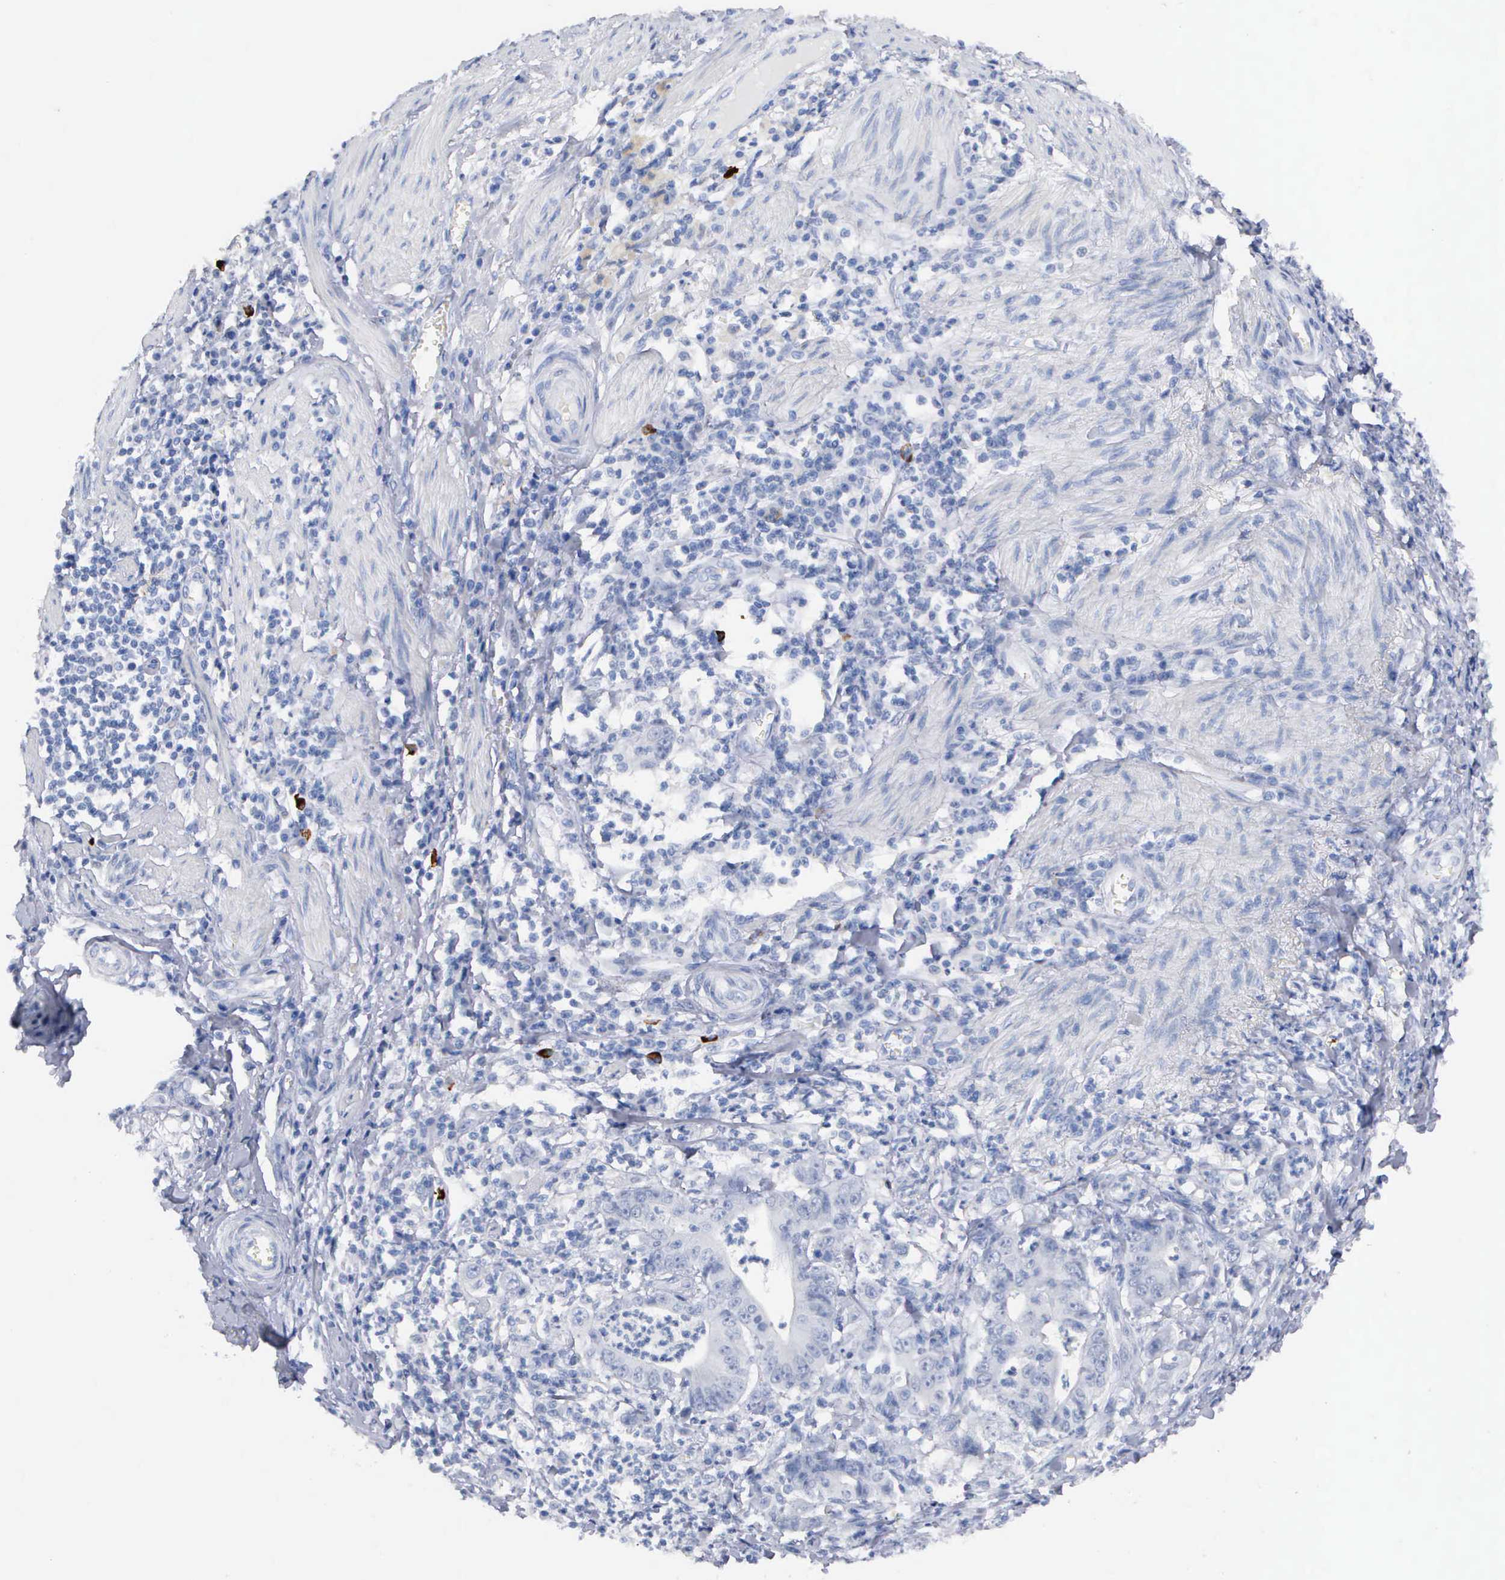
{"staining": {"intensity": "negative", "quantity": "none", "location": "none"}, "tissue": "stomach cancer", "cell_type": "Tumor cells", "image_type": "cancer", "snomed": [{"axis": "morphology", "description": "Adenocarcinoma, NOS"}, {"axis": "topography", "description": "Stomach, lower"}], "caption": "Tumor cells are negative for brown protein staining in adenocarcinoma (stomach).", "gene": "ASPHD2", "patient": {"sex": "female", "age": 86}}